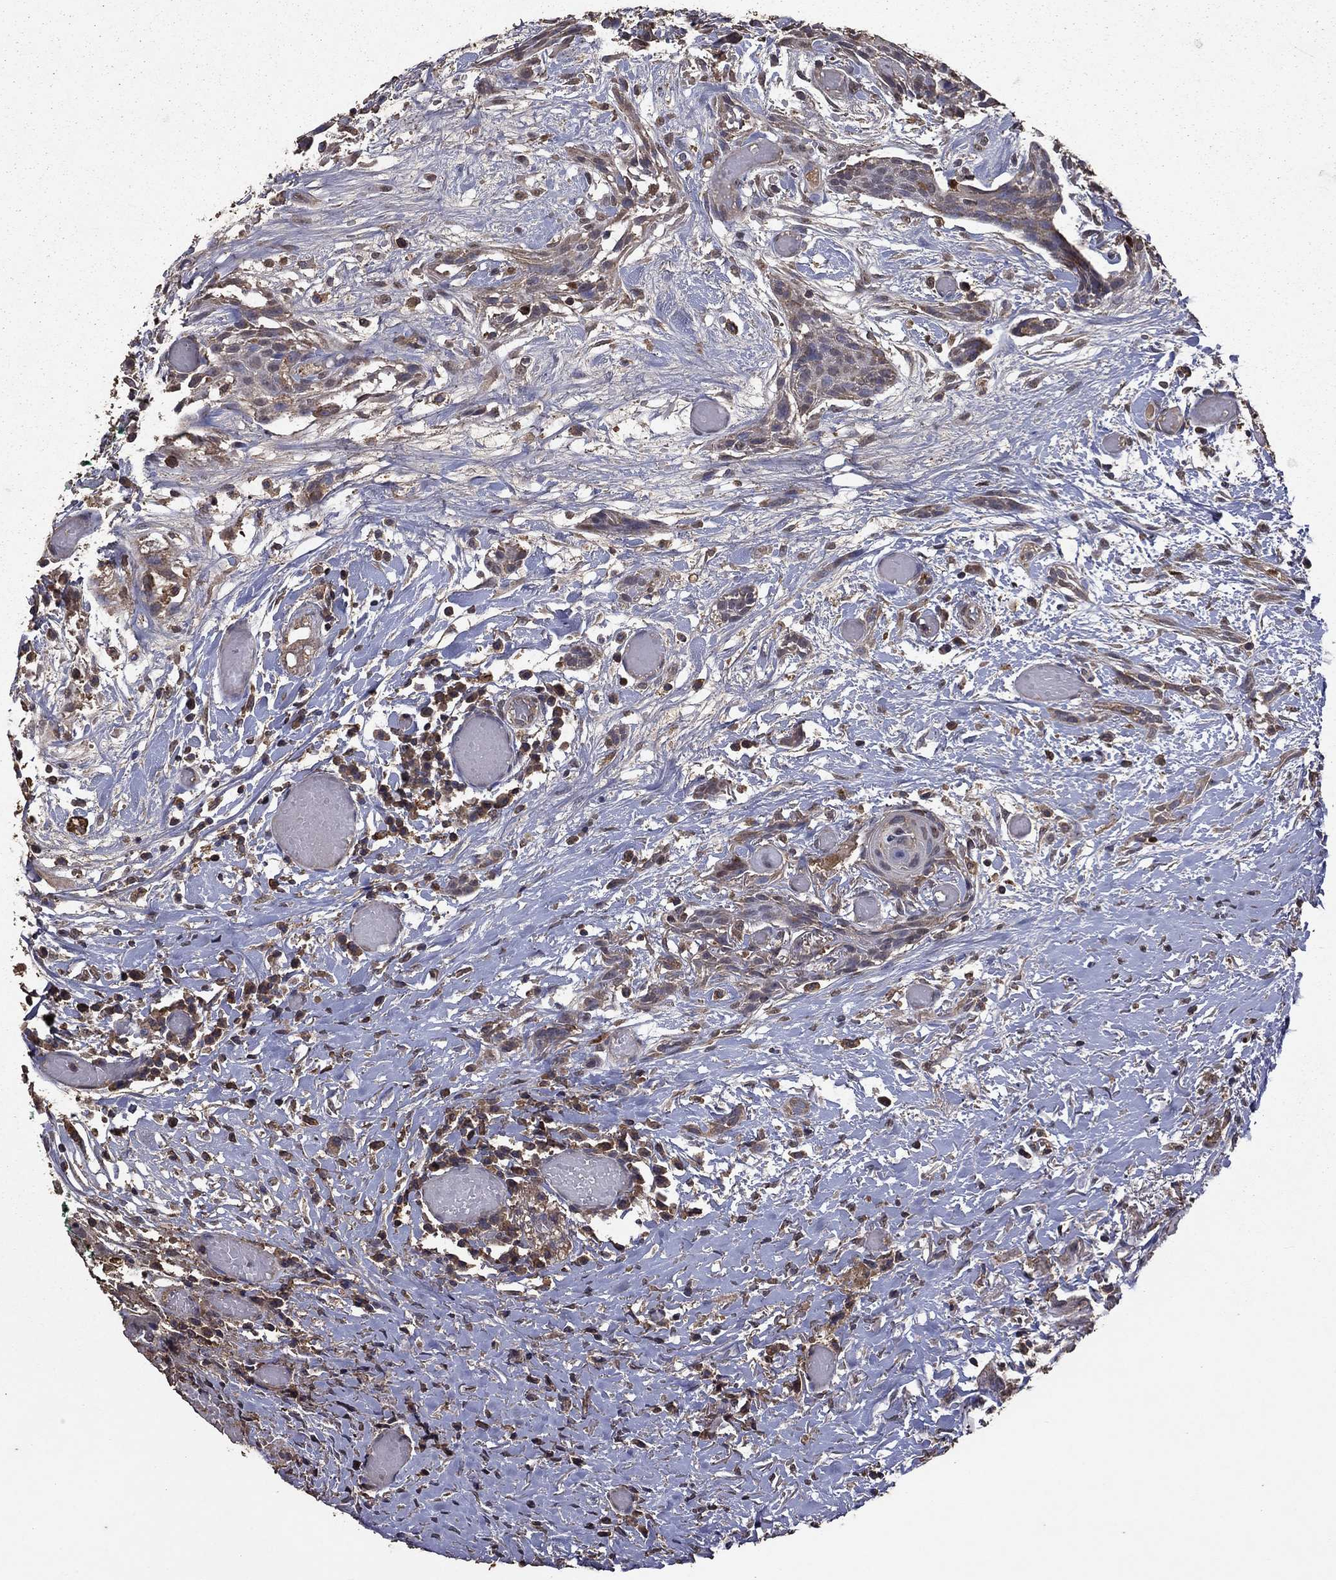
{"staining": {"intensity": "weak", "quantity": "25%-75%", "location": "cytoplasmic/membranous"}, "tissue": "head and neck cancer", "cell_type": "Tumor cells", "image_type": "cancer", "snomed": [{"axis": "morphology", "description": "Normal tissue, NOS"}, {"axis": "morphology", "description": "Squamous cell carcinoma, NOS"}, {"axis": "topography", "description": "Oral tissue"}, {"axis": "topography", "description": "Salivary gland"}, {"axis": "topography", "description": "Head-Neck"}], "caption": "About 25%-75% of tumor cells in human squamous cell carcinoma (head and neck) demonstrate weak cytoplasmic/membranous protein staining as visualized by brown immunohistochemical staining.", "gene": "SERPINA5", "patient": {"sex": "female", "age": 62}}